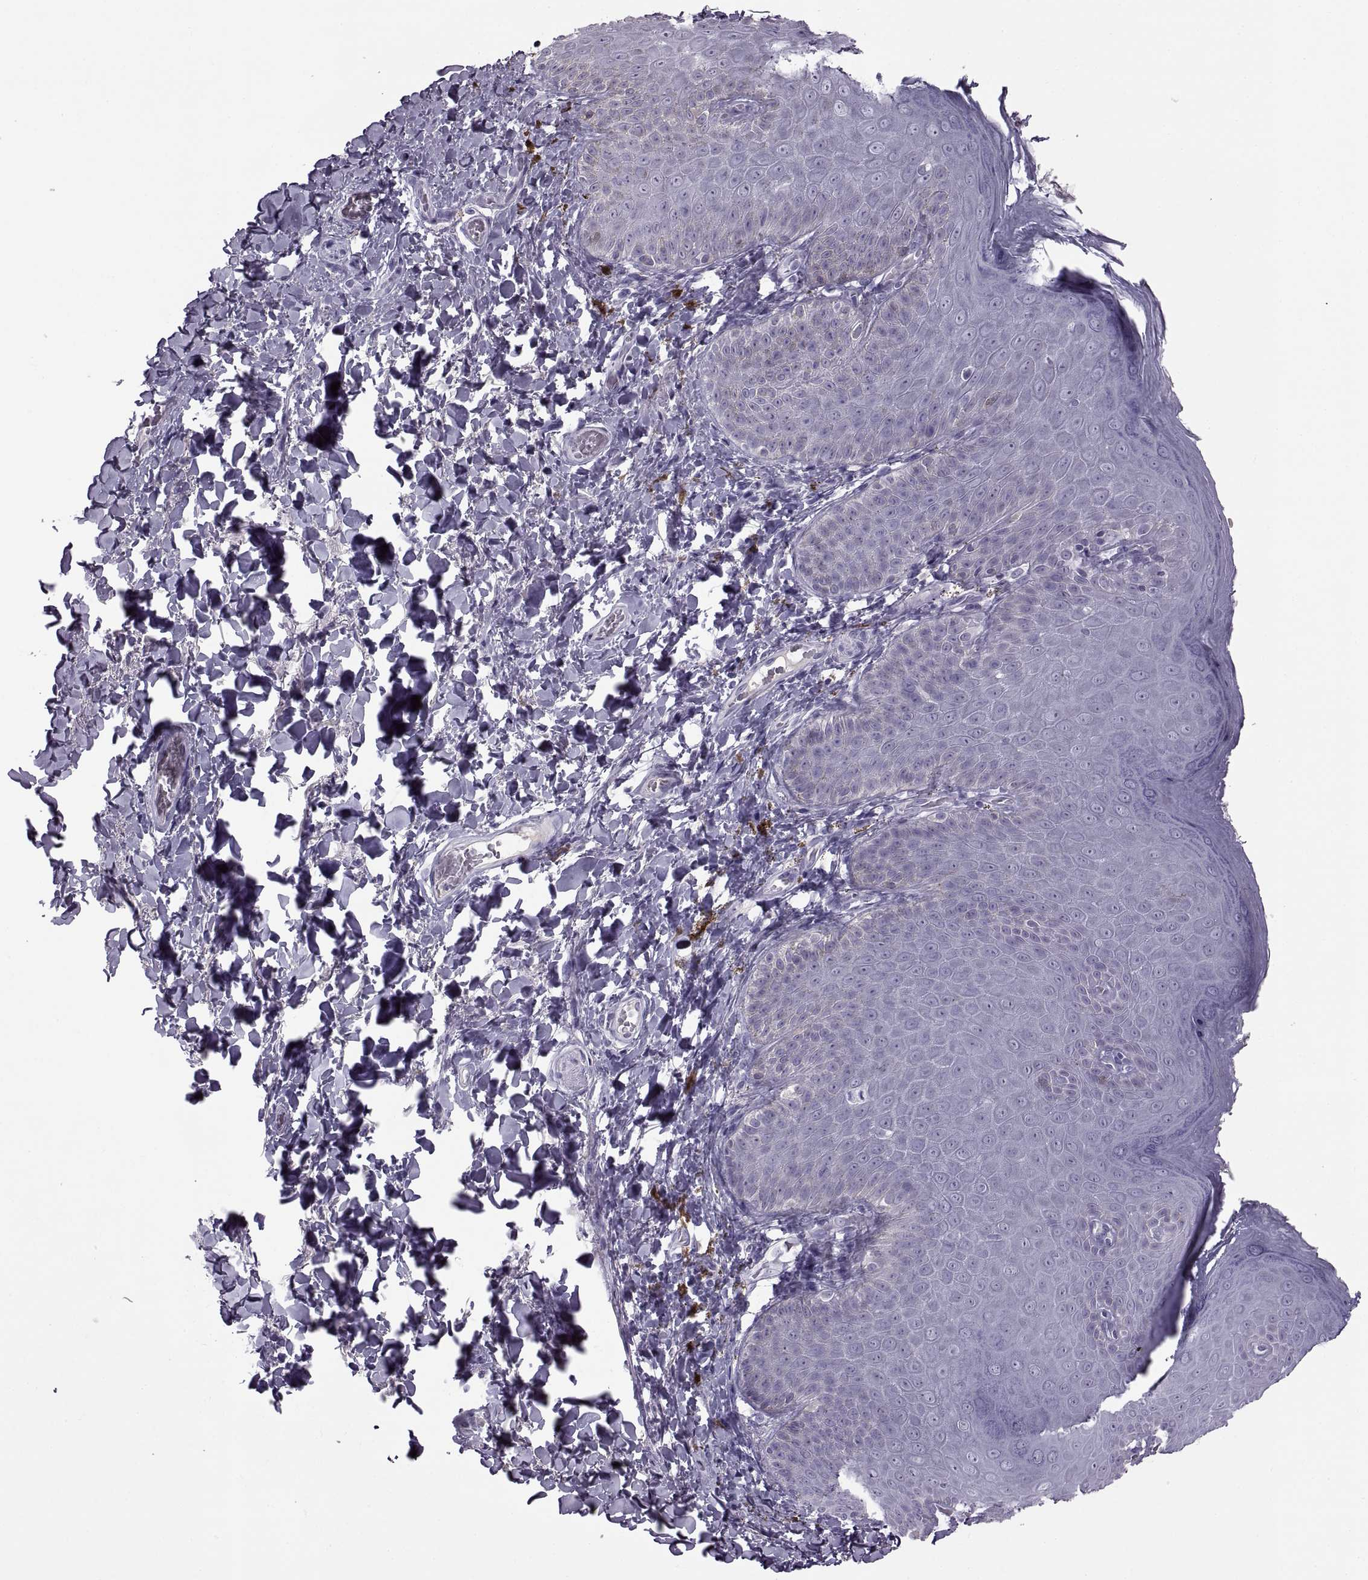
{"staining": {"intensity": "negative", "quantity": "none", "location": "none"}, "tissue": "skin", "cell_type": "Epidermal cells", "image_type": "normal", "snomed": [{"axis": "morphology", "description": "Normal tissue, NOS"}, {"axis": "topography", "description": "Anal"}], "caption": "Skin stained for a protein using immunohistochemistry displays no expression epidermal cells.", "gene": "RSPH6A", "patient": {"sex": "male", "age": 53}}